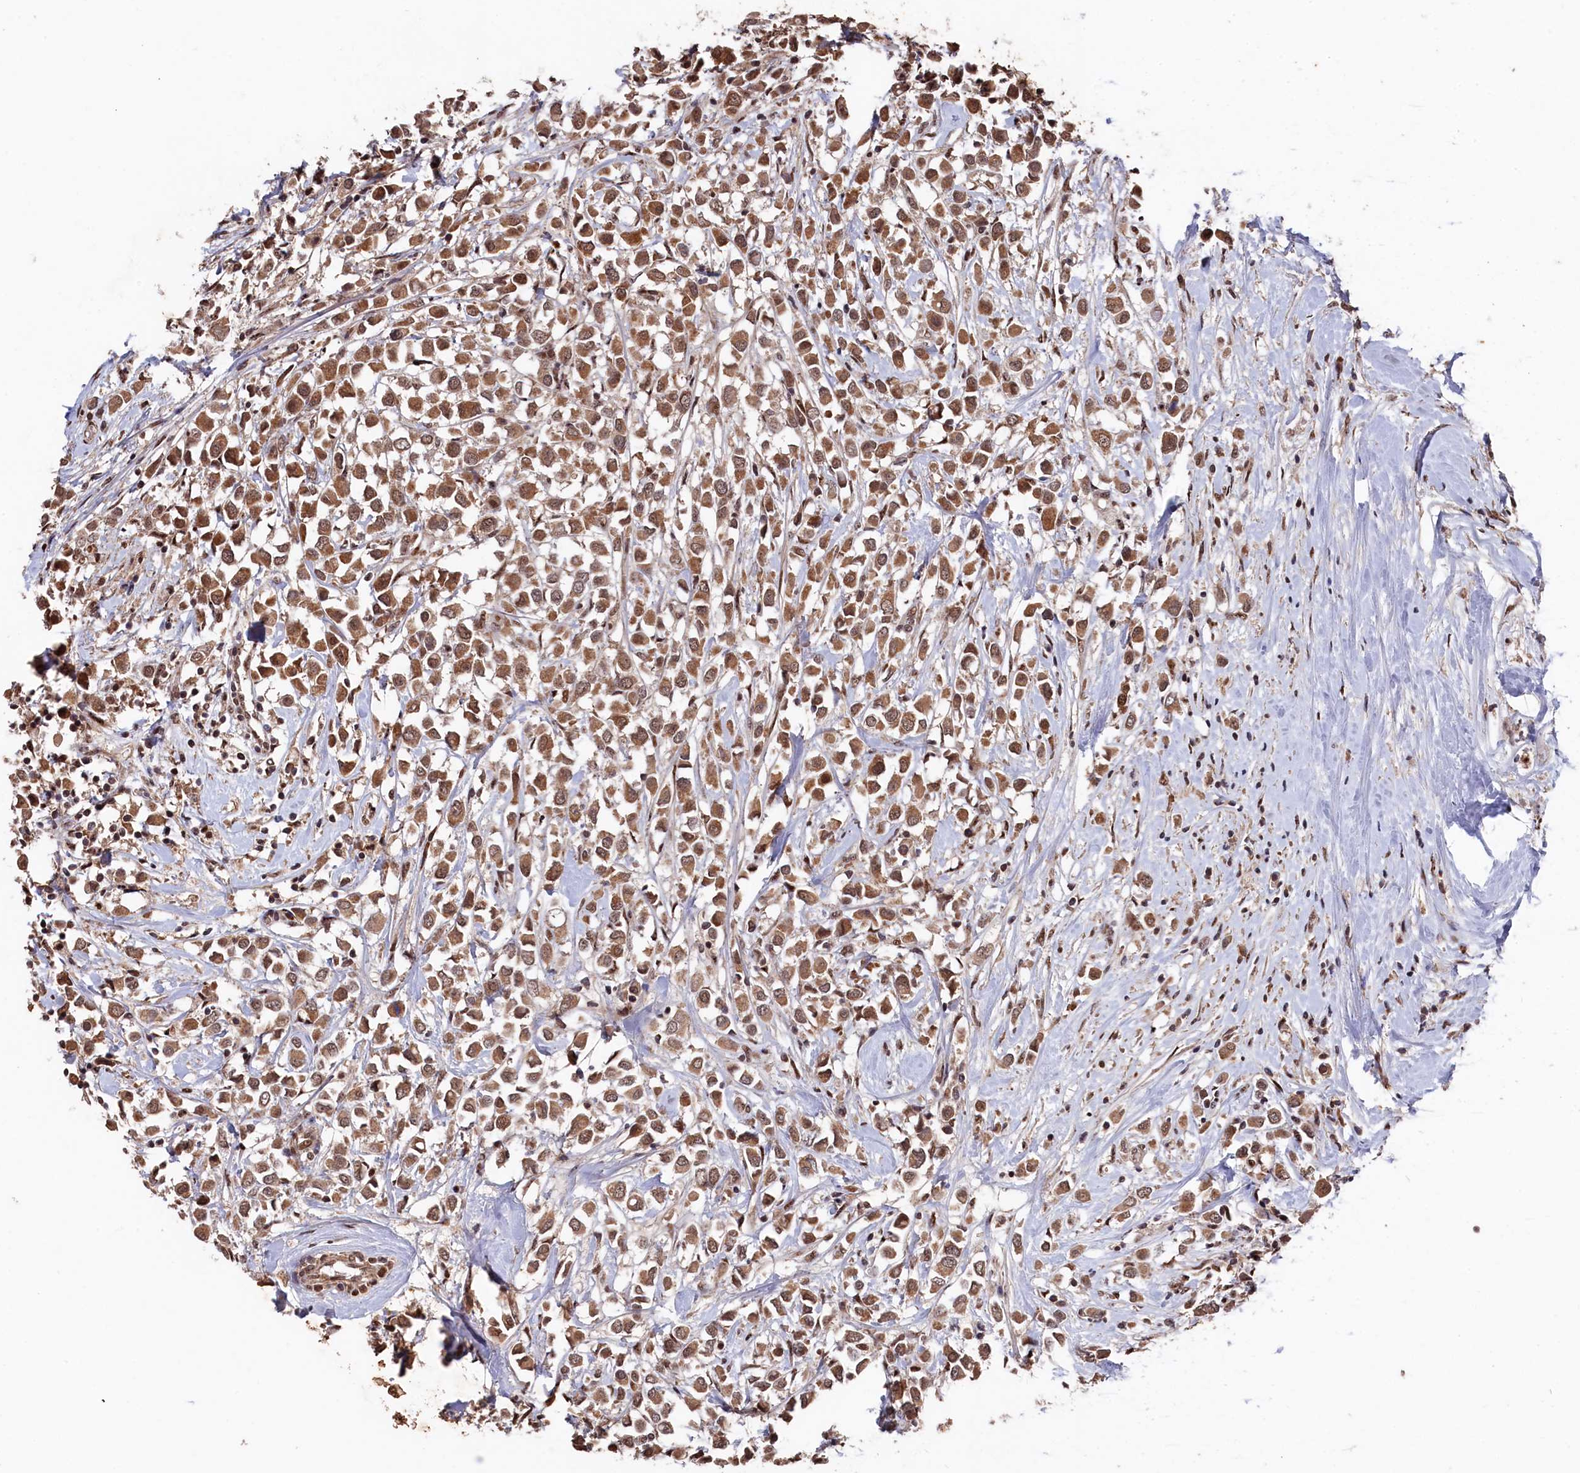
{"staining": {"intensity": "moderate", "quantity": ">75%", "location": "cytoplasmic/membranous,nuclear"}, "tissue": "breast cancer", "cell_type": "Tumor cells", "image_type": "cancer", "snomed": [{"axis": "morphology", "description": "Duct carcinoma"}, {"axis": "topography", "description": "Breast"}], "caption": "Infiltrating ductal carcinoma (breast) stained with a brown dye demonstrates moderate cytoplasmic/membranous and nuclear positive expression in approximately >75% of tumor cells.", "gene": "CLPX", "patient": {"sex": "female", "age": 87}}